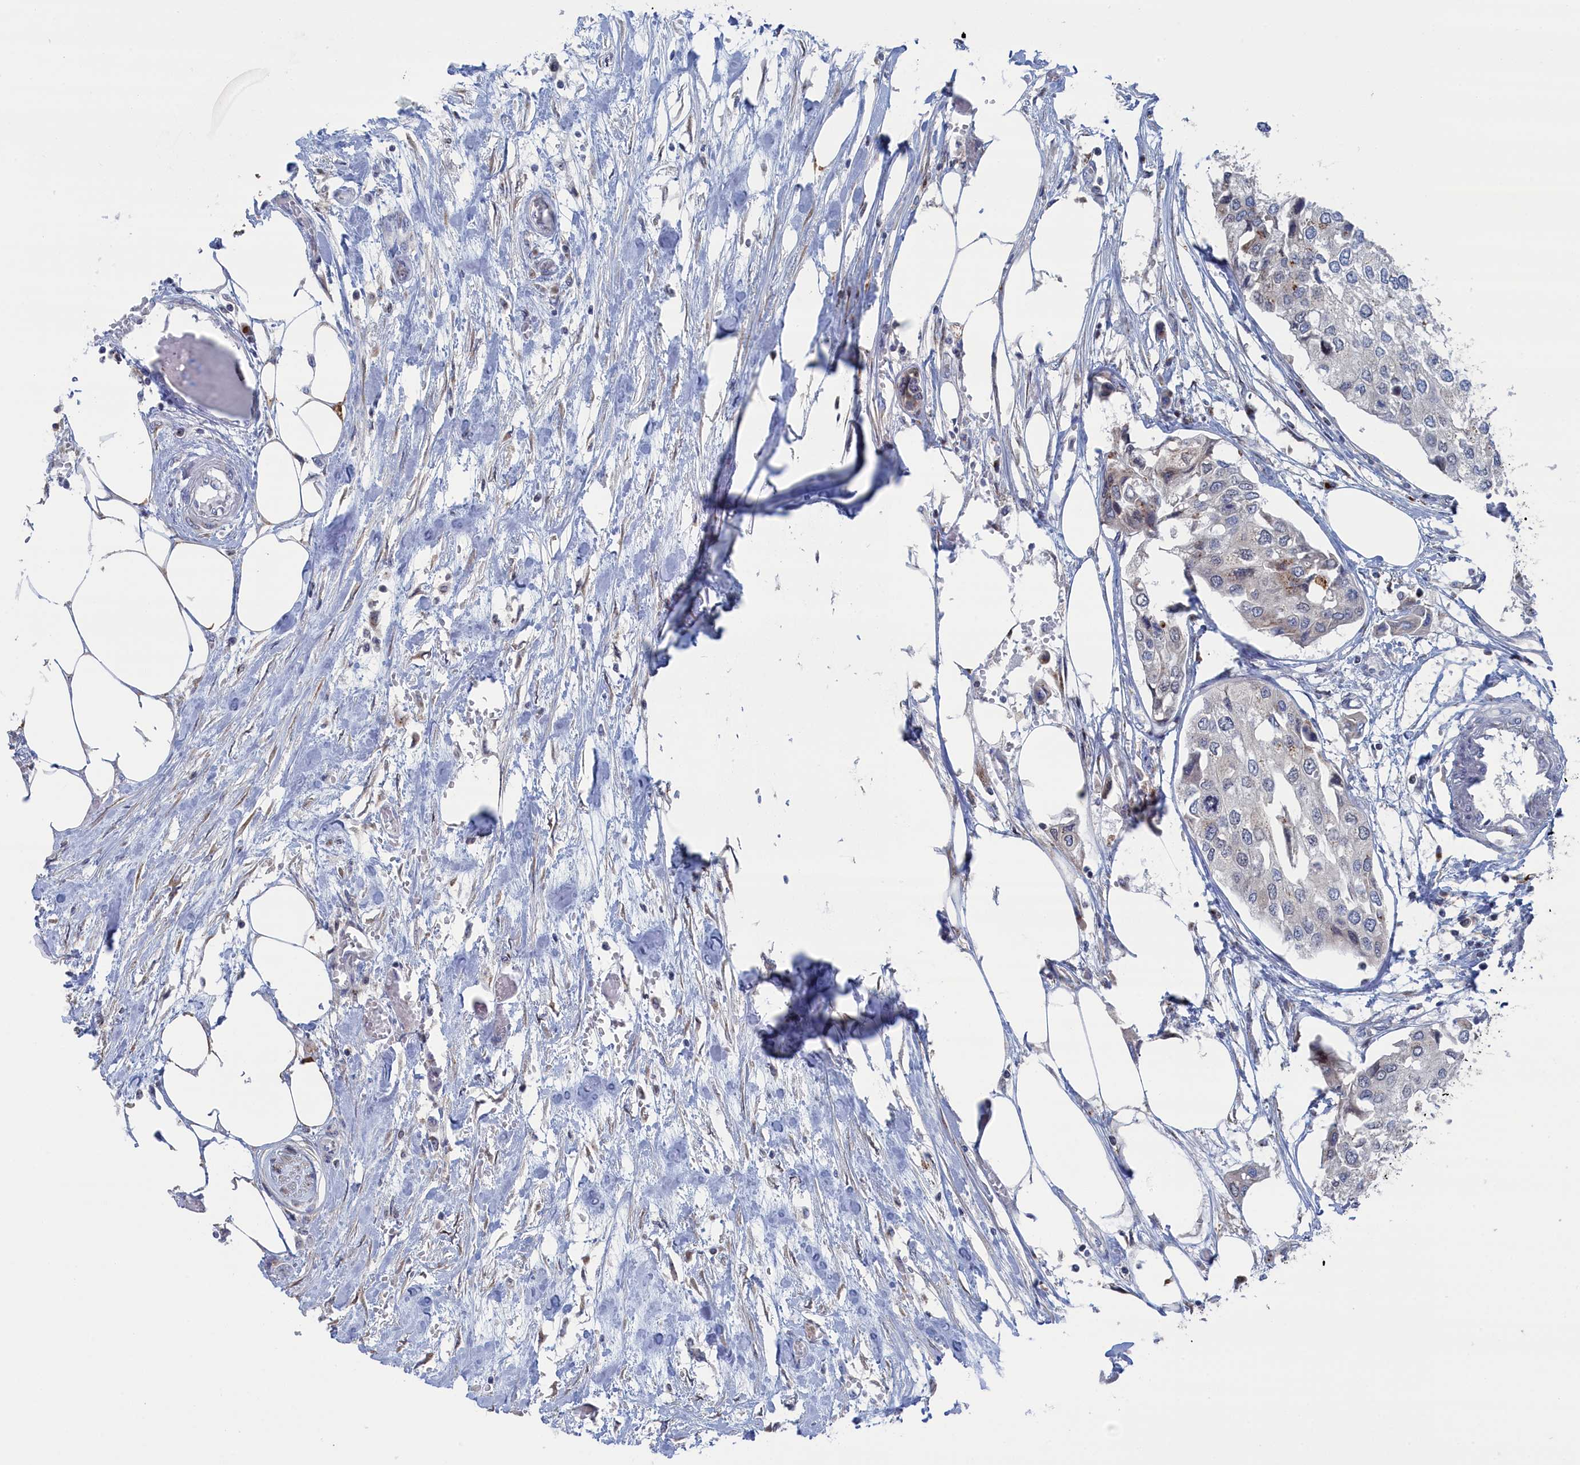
{"staining": {"intensity": "negative", "quantity": "none", "location": "none"}, "tissue": "urothelial cancer", "cell_type": "Tumor cells", "image_type": "cancer", "snomed": [{"axis": "morphology", "description": "Urothelial carcinoma, High grade"}, {"axis": "topography", "description": "Urinary bladder"}], "caption": "Image shows no significant protein expression in tumor cells of urothelial cancer. The staining was performed using DAB (3,3'-diaminobenzidine) to visualize the protein expression in brown, while the nuclei were stained in blue with hematoxylin (Magnification: 20x).", "gene": "IRX1", "patient": {"sex": "male", "age": 64}}